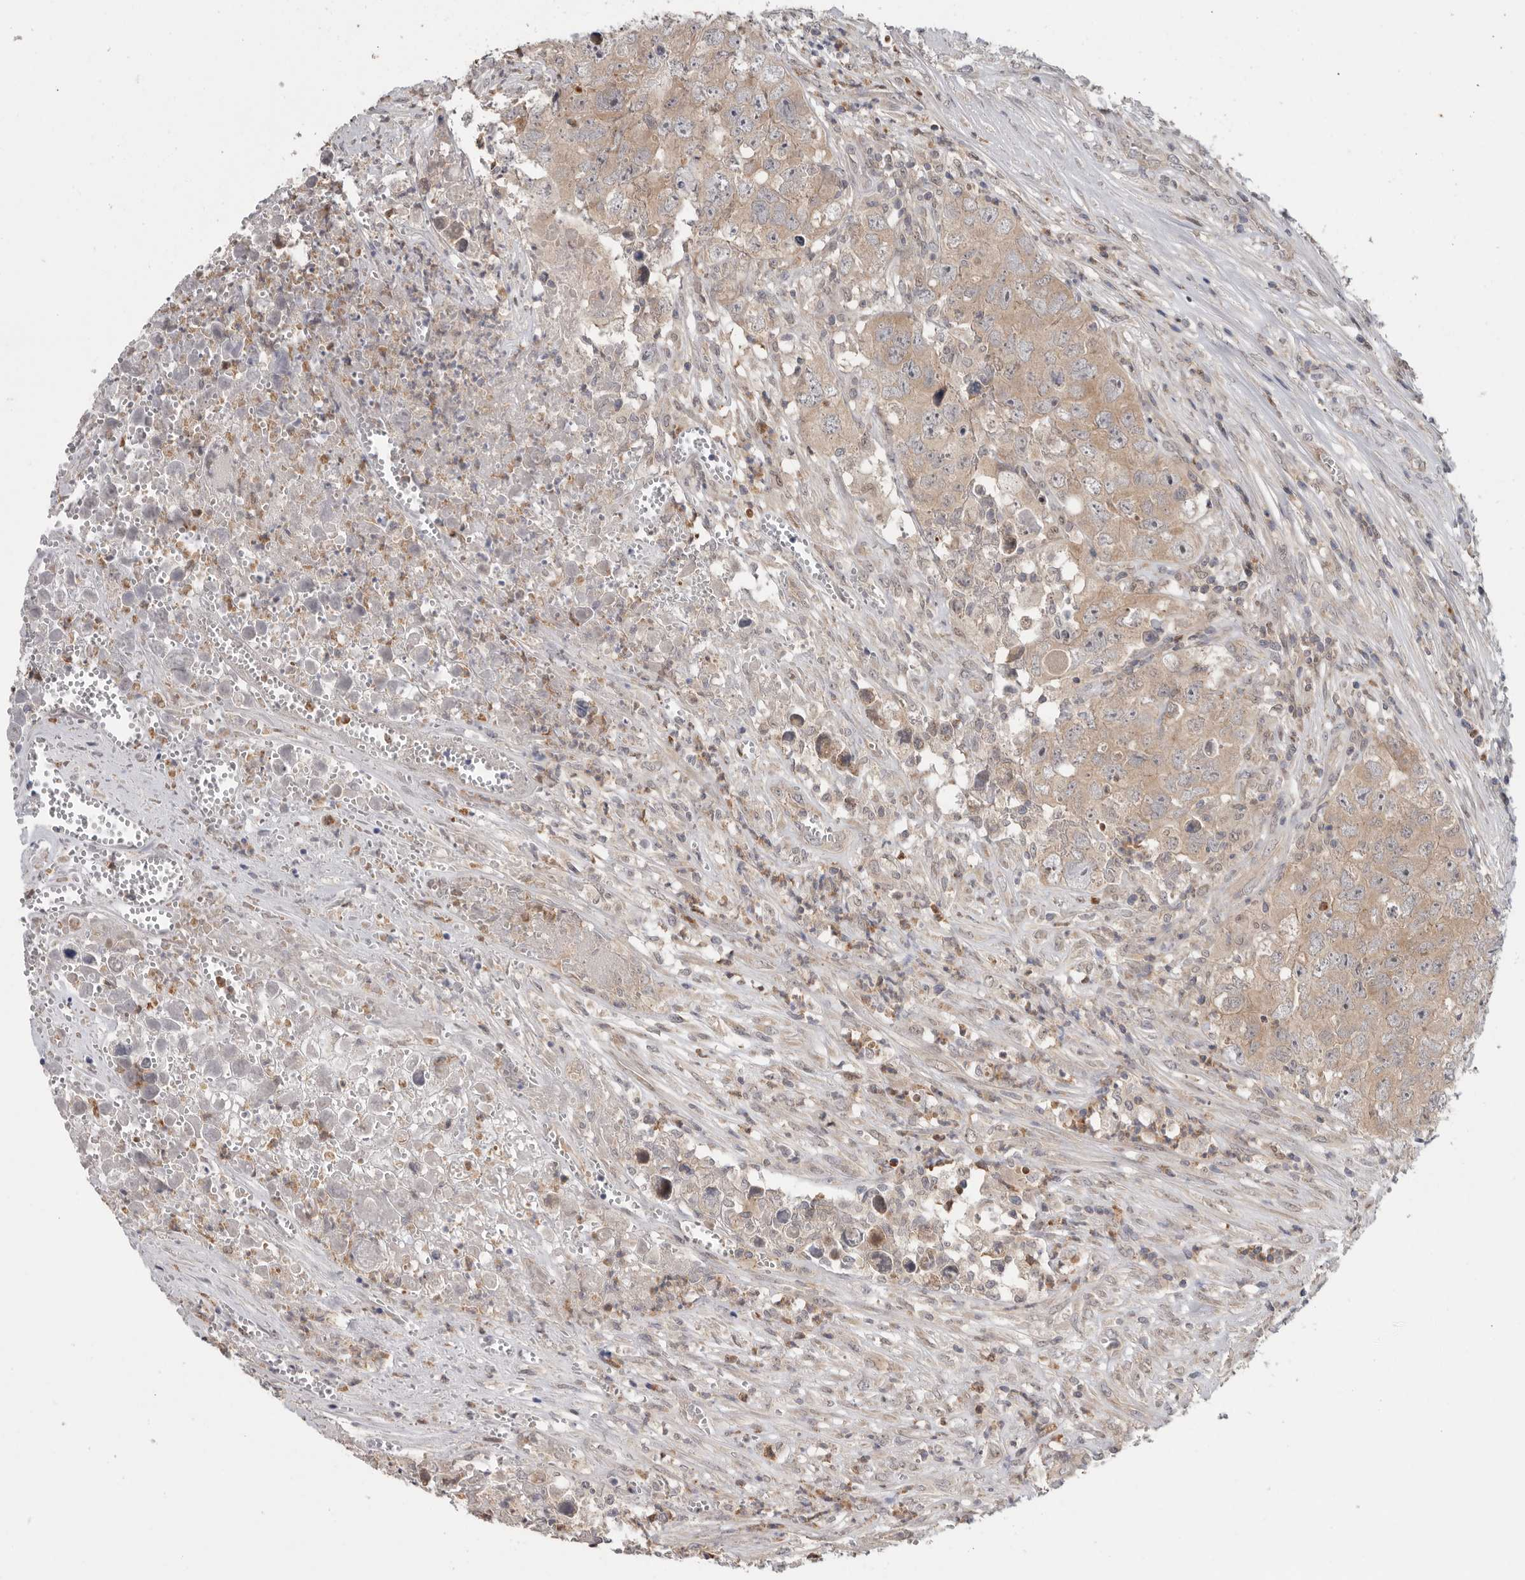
{"staining": {"intensity": "moderate", "quantity": ">75%", "location": "cytoplasmic/membranous"}, "tissue": "testis cancer", "cell_type": "Tumor cells", "image_type": "cancer", "snomed": [{"axis": "morphology", "description": "Seminoma, NOS"}, {"axis": "morphology", "description": "Carcinoma, Embryonal, NOS"}, {"axis": "topography", "description": "Testis"}], "caption": "IHC staining of testis cancer, which shows medium levels of moderate cytoplasmic/membranous positivity in approximately >75% of tumor cells indicating moderate cytoplasmic/membranous protein positivity. The staining was performed using DAB (brown) for protein detection and nuclei were counterstained in hematoxylin (blue).", "gene": "KLK5", "patient": {"sex": "male", "age": 43}}